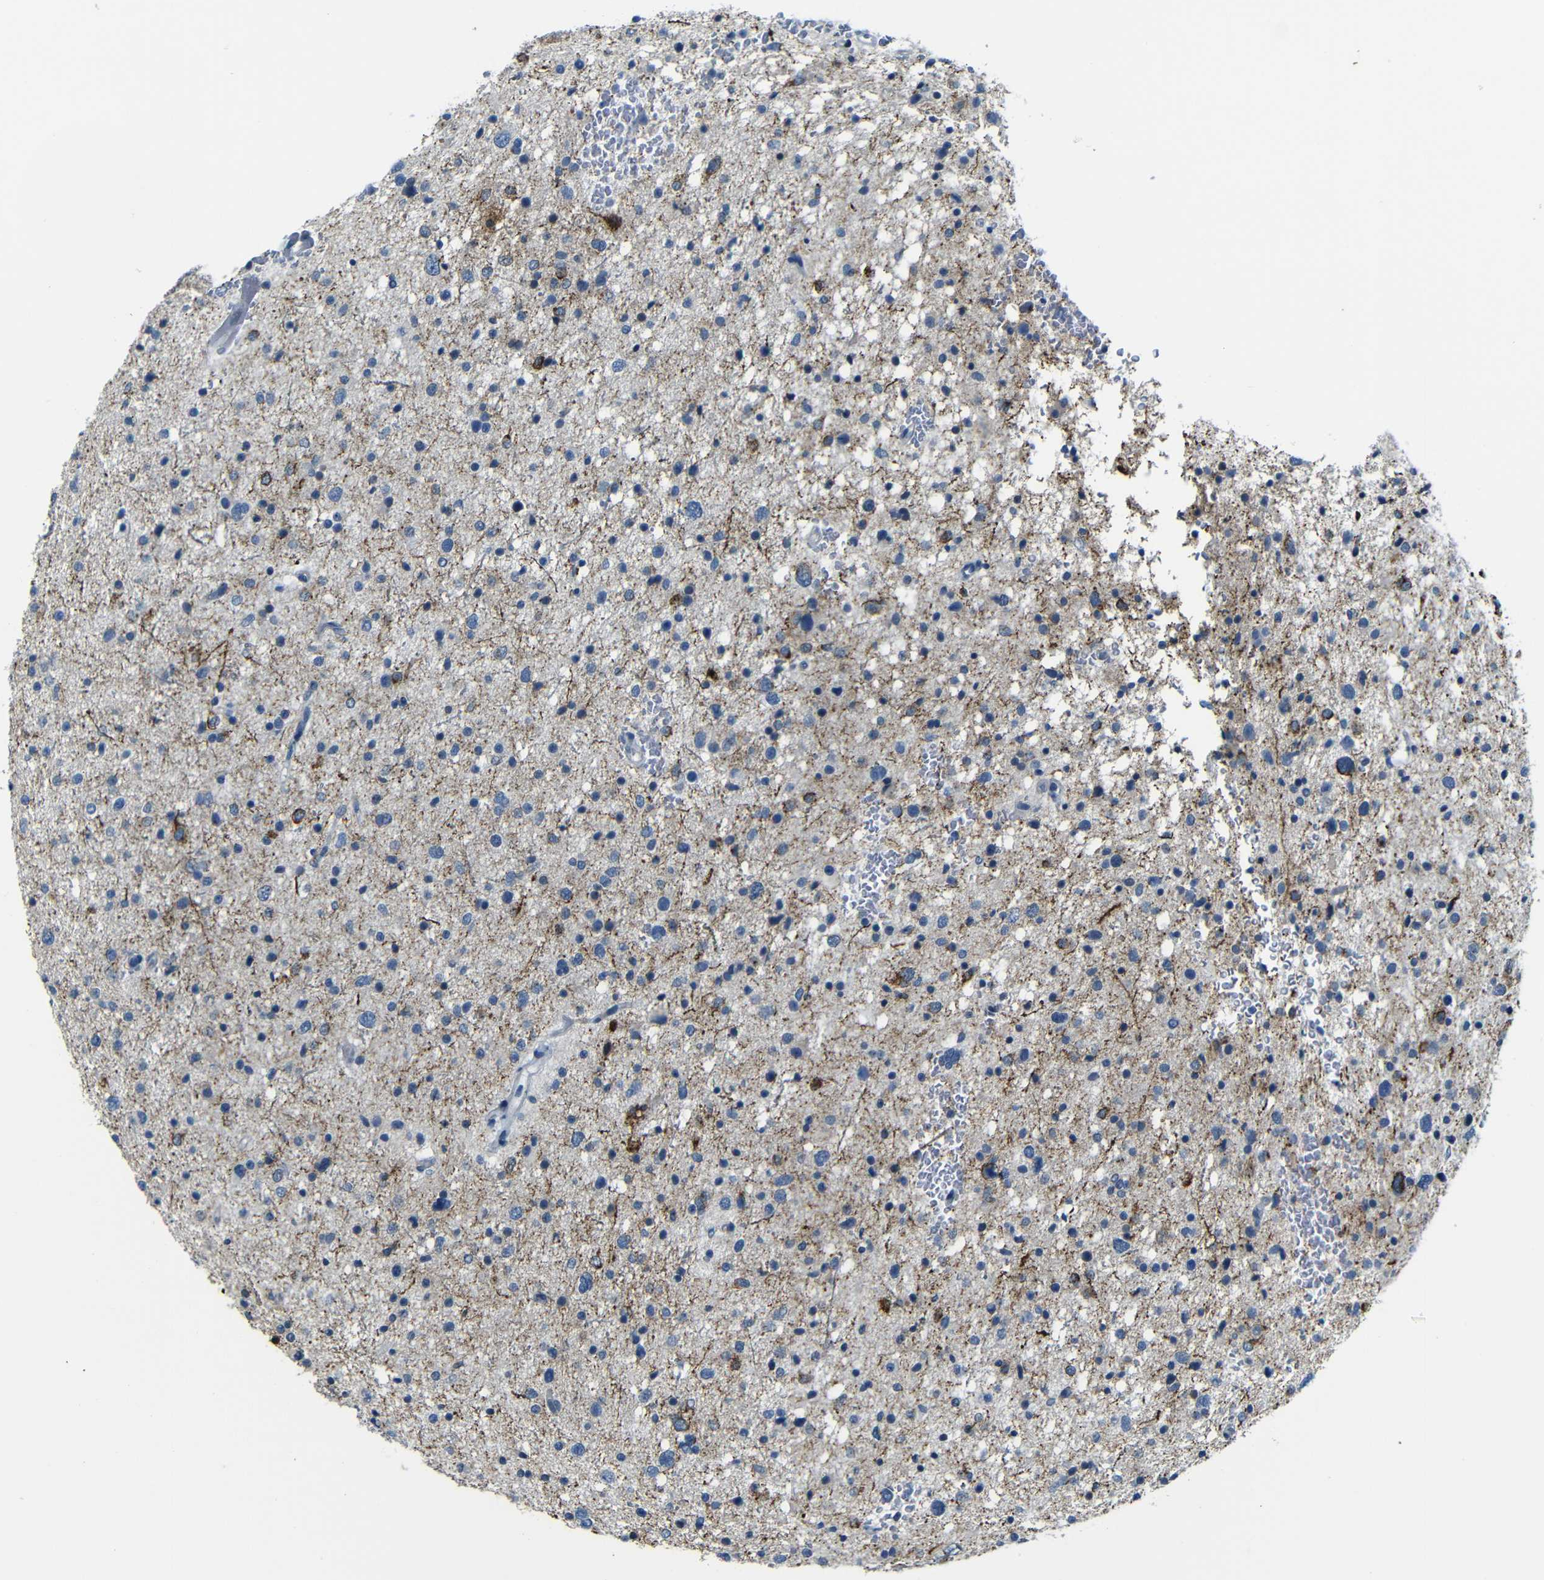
{"staining": {"intensity": "strong", "quantity": "<25%", "location": "cytoplasmic/membranous"}, "tissue": "glioma", "cell_type": "Tumor cells", "image_type": "cancer", "snomed": [{"axis": "morphology", "description": "Glioma, malignant, Low grade"}, {"axis": "topography", "description": "Brain"}], "caption": "Brown immunohistochemical staining in human glioma demonstrates strong cytoplasmic/membranous positivity in about <25% of tumor cells.", "gene": "ANK3", "patient": {"sex": "female", "age": 37}}